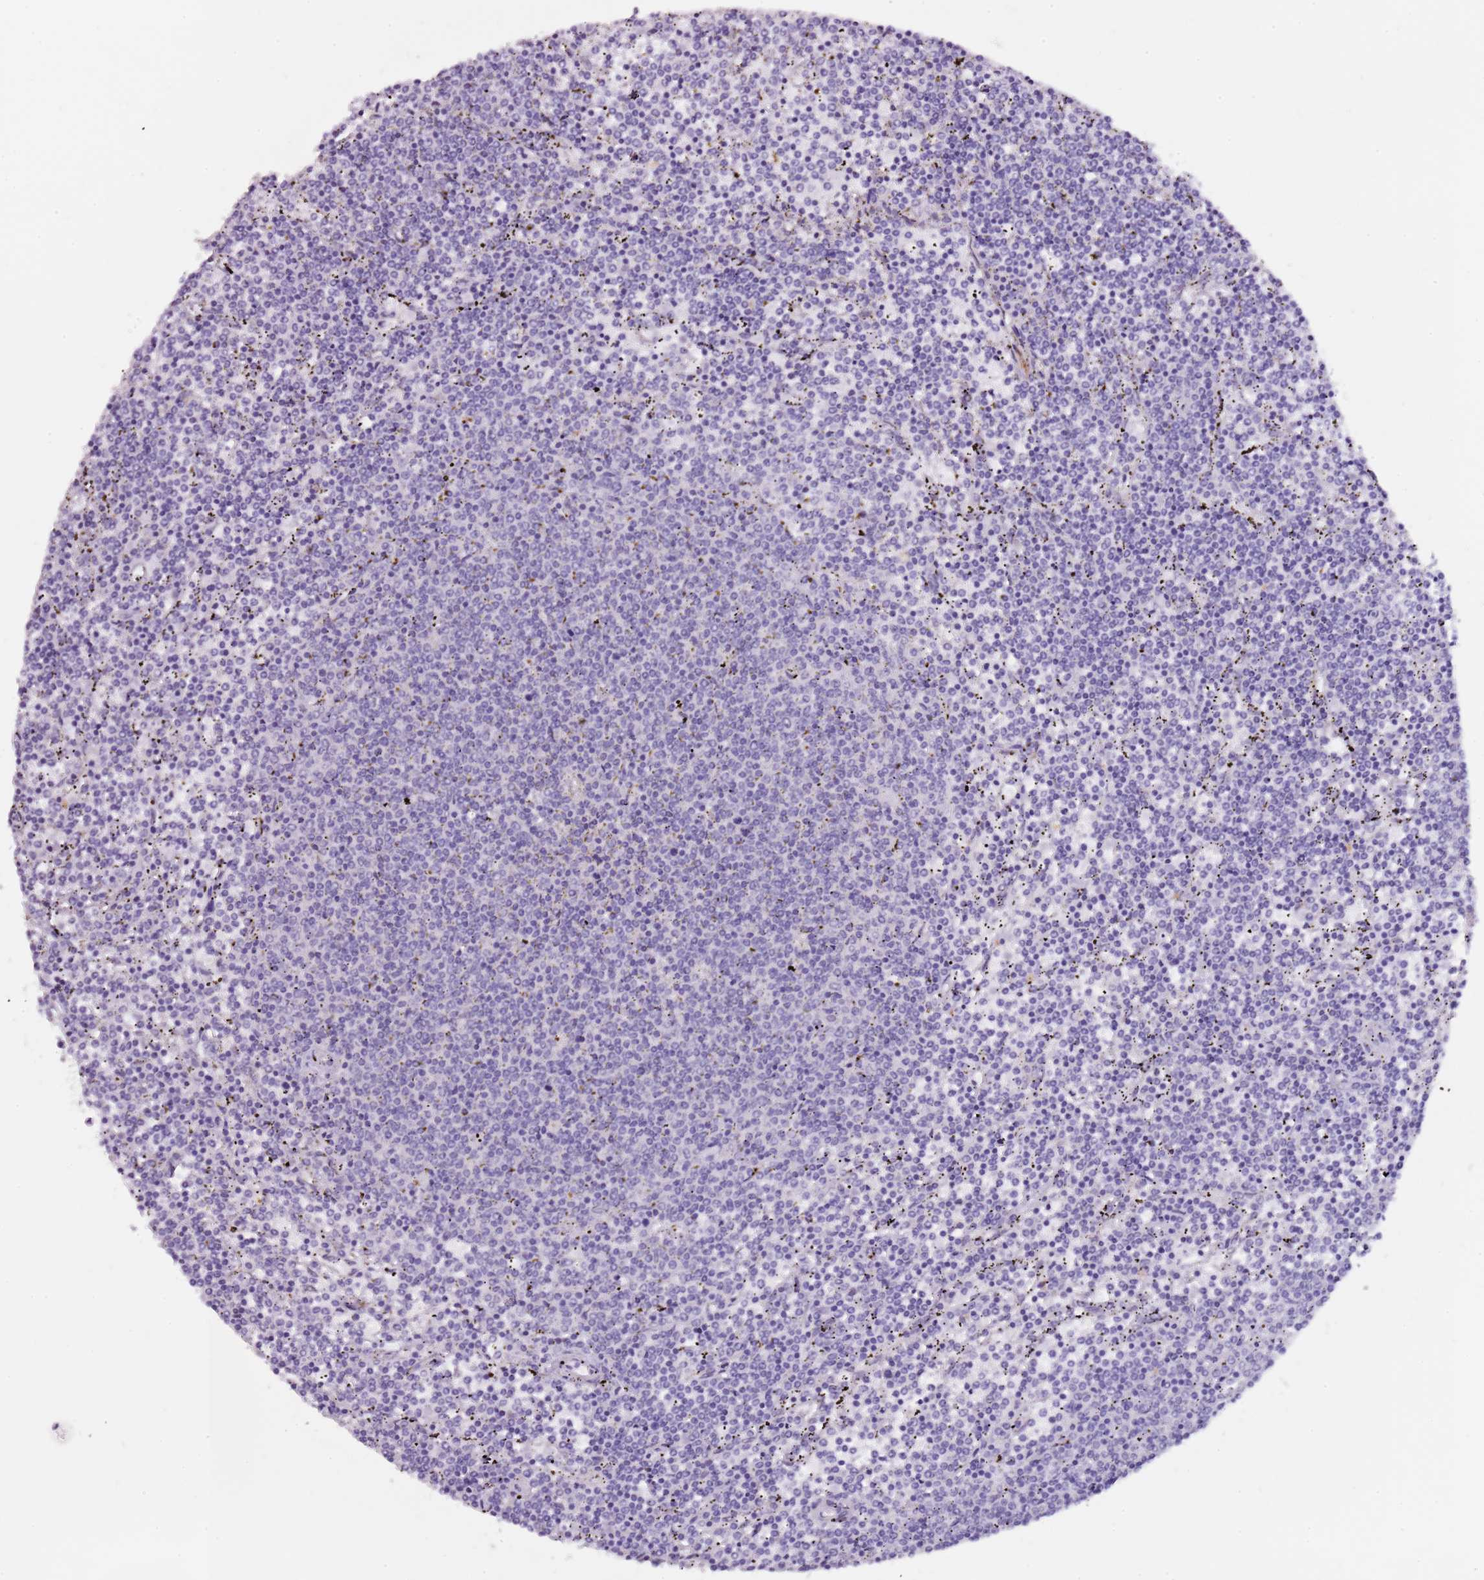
{"staining": {"intensity": "negative", "quantity": "none", "location": "none"}, "tissue": "lymphoma", "cell_type": "Tumor cells", "image_type": "cancer", "snomed": [{"axis": "morphology", "description": "Malignant lymphoma, non-Hodgkin's type, Low grade"}, {"axis": "topography", "description": "Spleen"}], "caption": "Immunohistochemical staining of human low-grade malignant lymphoma, non-Hodgkin's type shows no significant staining in tumor cells.", "gene": "NKX2-3", "patient": {"sex": "female", "age": 50}}